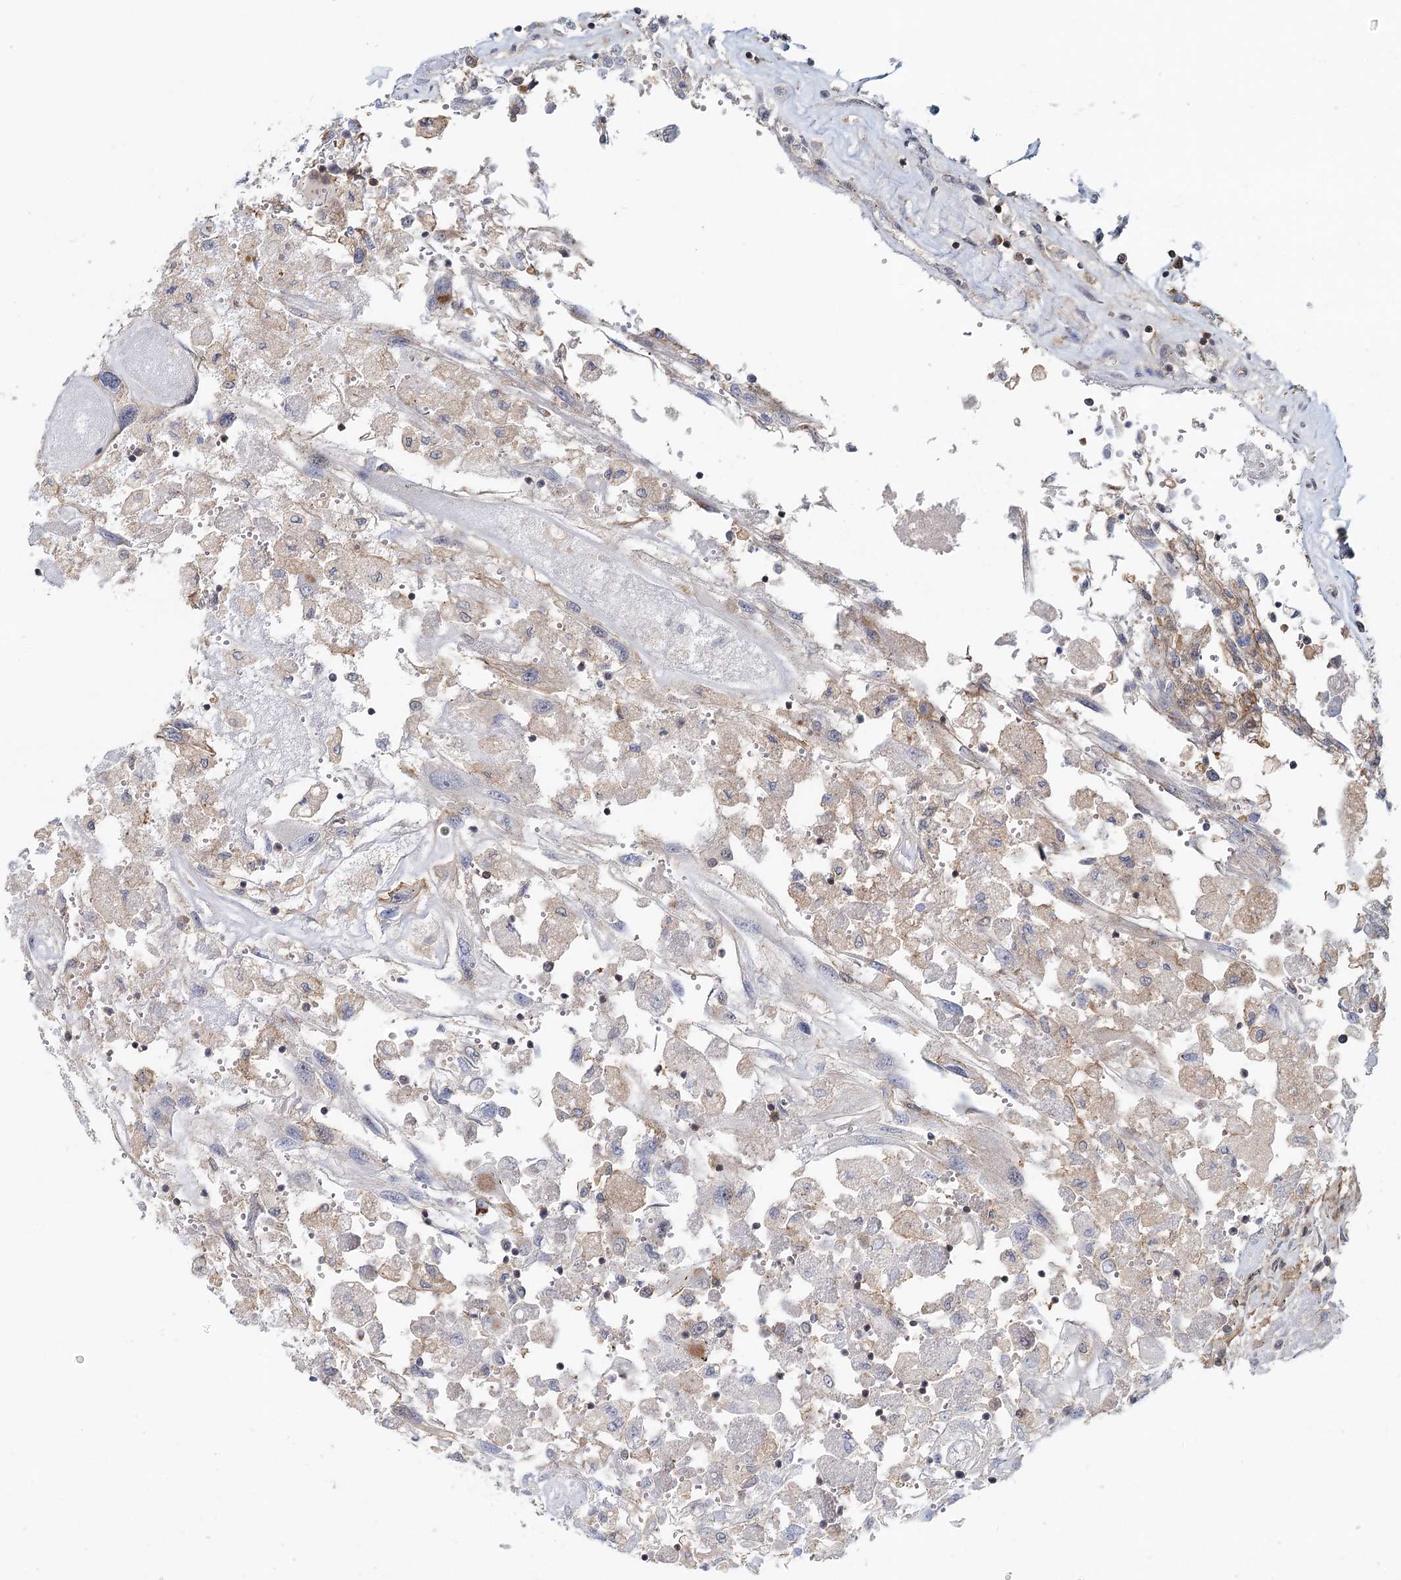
{"staining": {"intensity": "weak", "quantity": "<25%", "location": "cytoplasmic/membranous"}, "tissue": "renal cancer", "cell_type": "Tumor cells", "image_type": "cancer", "snomed": [{"axis": "morphology", "description": "Adenocarcinoma, NOS"}, {"axis": "topography", "description": "Kidney"}], "caption": "A photomicrograph of human renal cancer is negative for staining in tumor cells.", "gene": "CDC42SE2", "patient": {"sex": "female", "age": 52}}